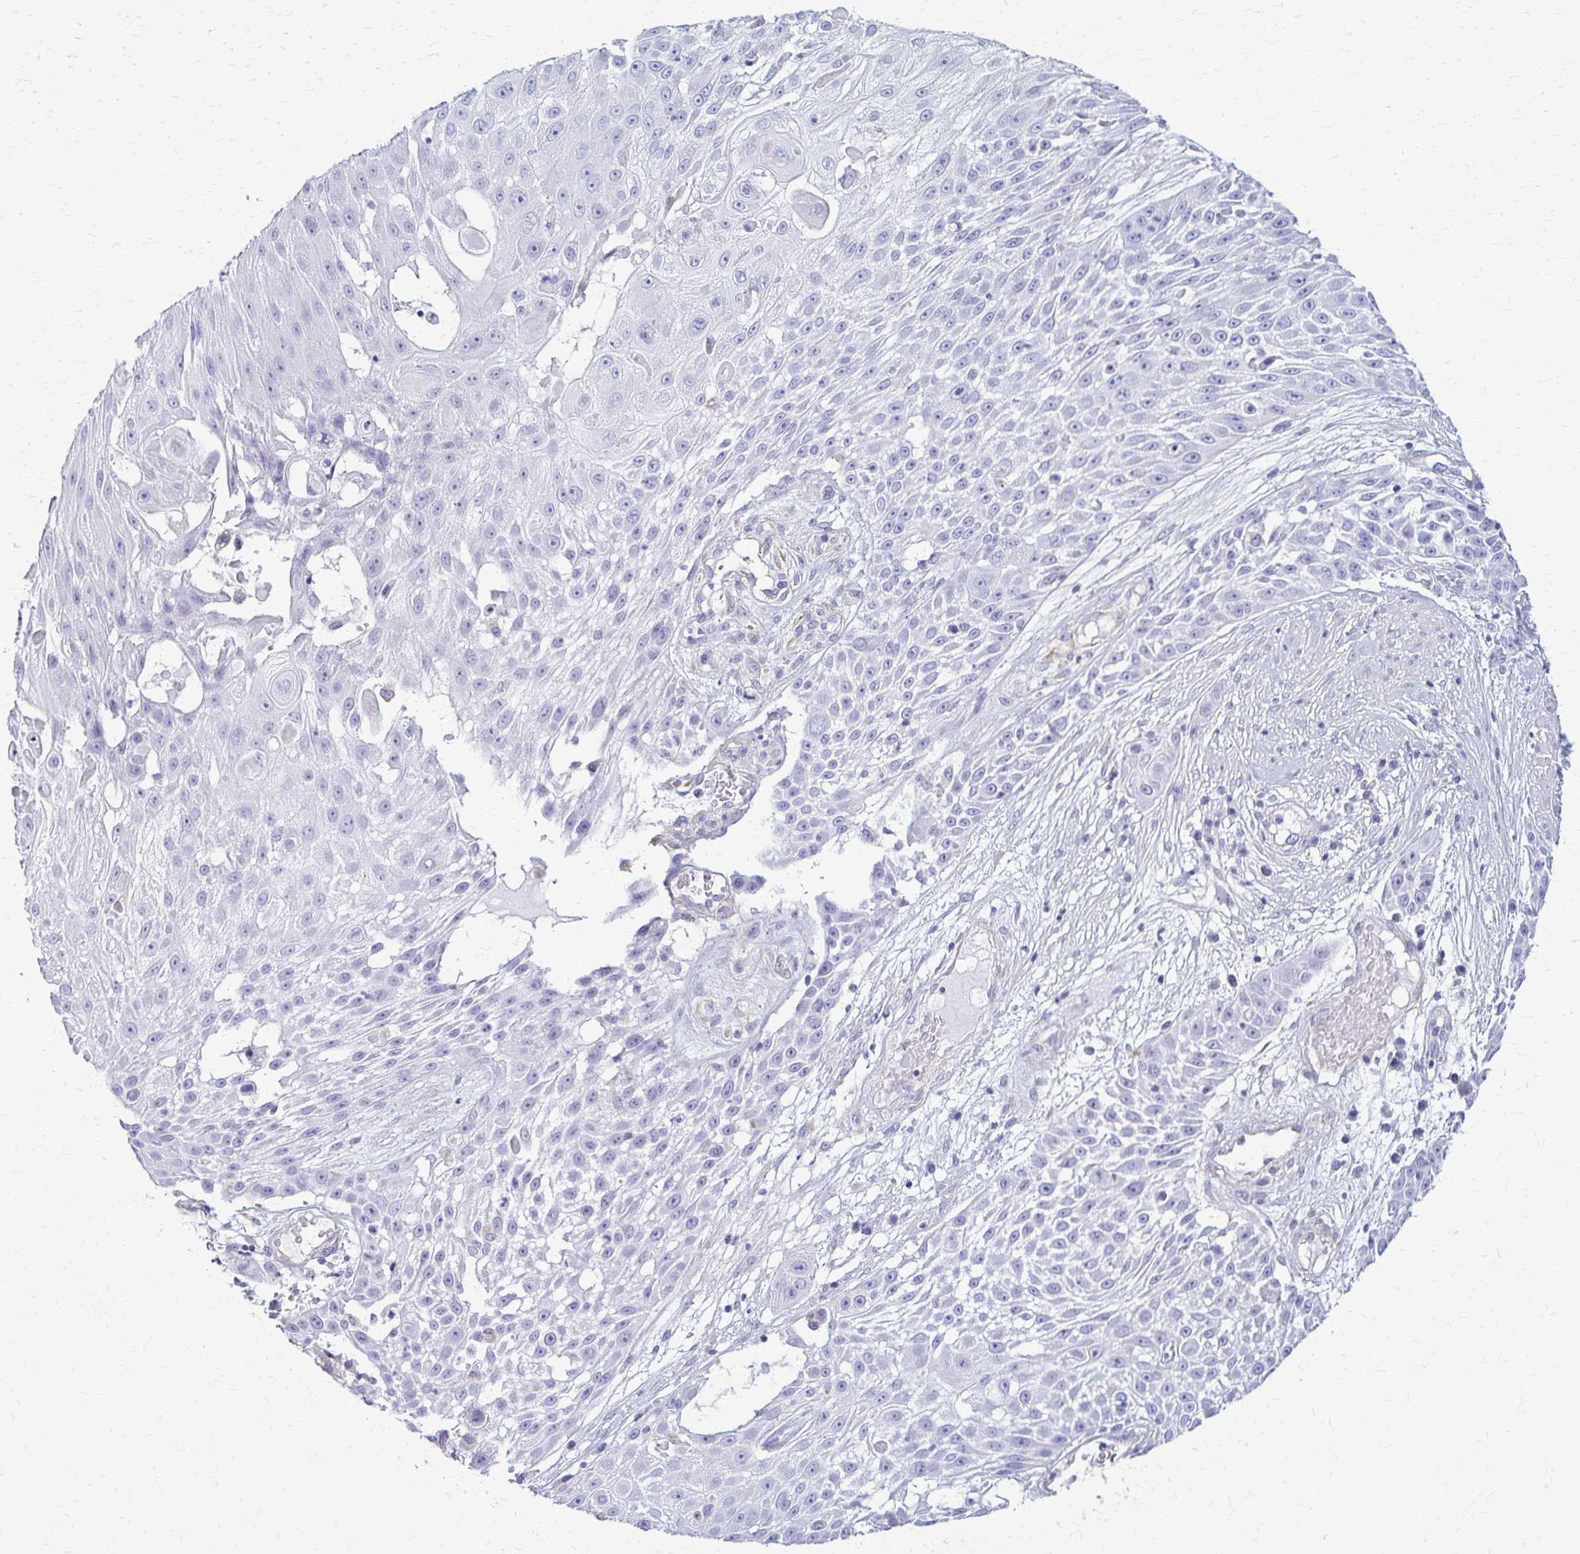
{"staining": {"intensity": "negative", "quantity": "none", "location": "none"}, "tissue": "skin cancer", "cell_type": "Tumor cells", "image_type": "cancer", "snomed": [{"axis": "morphology", "description": "Squamous cell carcinoma, NOS"}, {"axis": "topography", "description": "Skin"}], "caption": "Protein analysis of skin cancer (squamous cell carcinoma) demonstrates no significant expression in tumor cells.", "gene": "GFAP", "patient": {"sex": "female", "age": 86}}